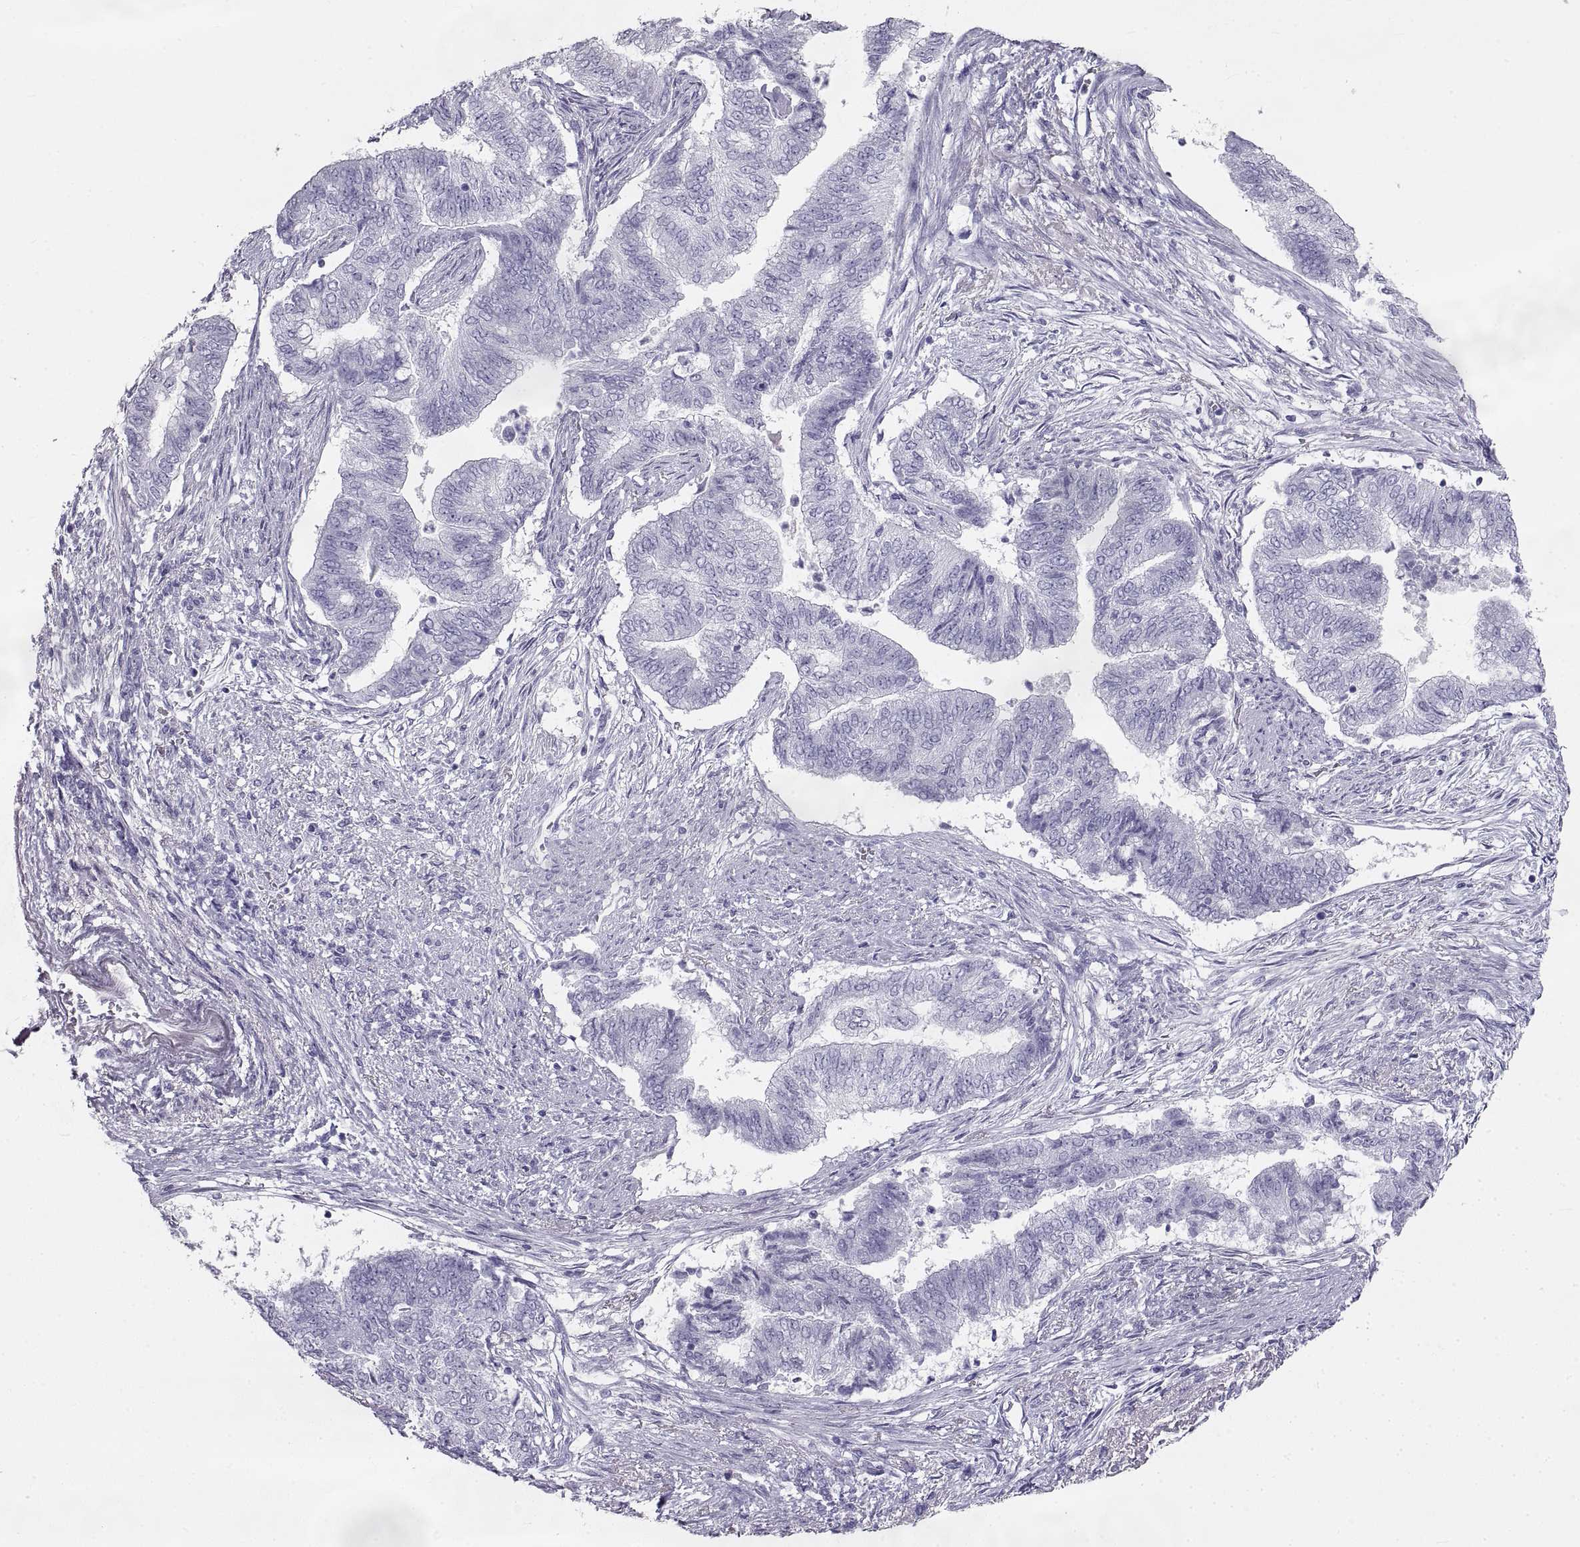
{"staining": {"intensity": "negative", "quantity": "none", "location": "none"}, "tissue": "endometrial cancer", "cell_type": "Tumor cells", "image_type": "cancer", "snomed": [{"axis": "morphology", "description": "Adenocarcinoma, NOS"}, {"axis": "topography", "description": "Endometrium"}], "caption": "Endometrial cancer (adenocarcinoma) was stained to show a protein in brown. There is no significant positivity in tumor cells.", "gene": "RLBP1", "patient": {"sex": "female", "age": 65}}